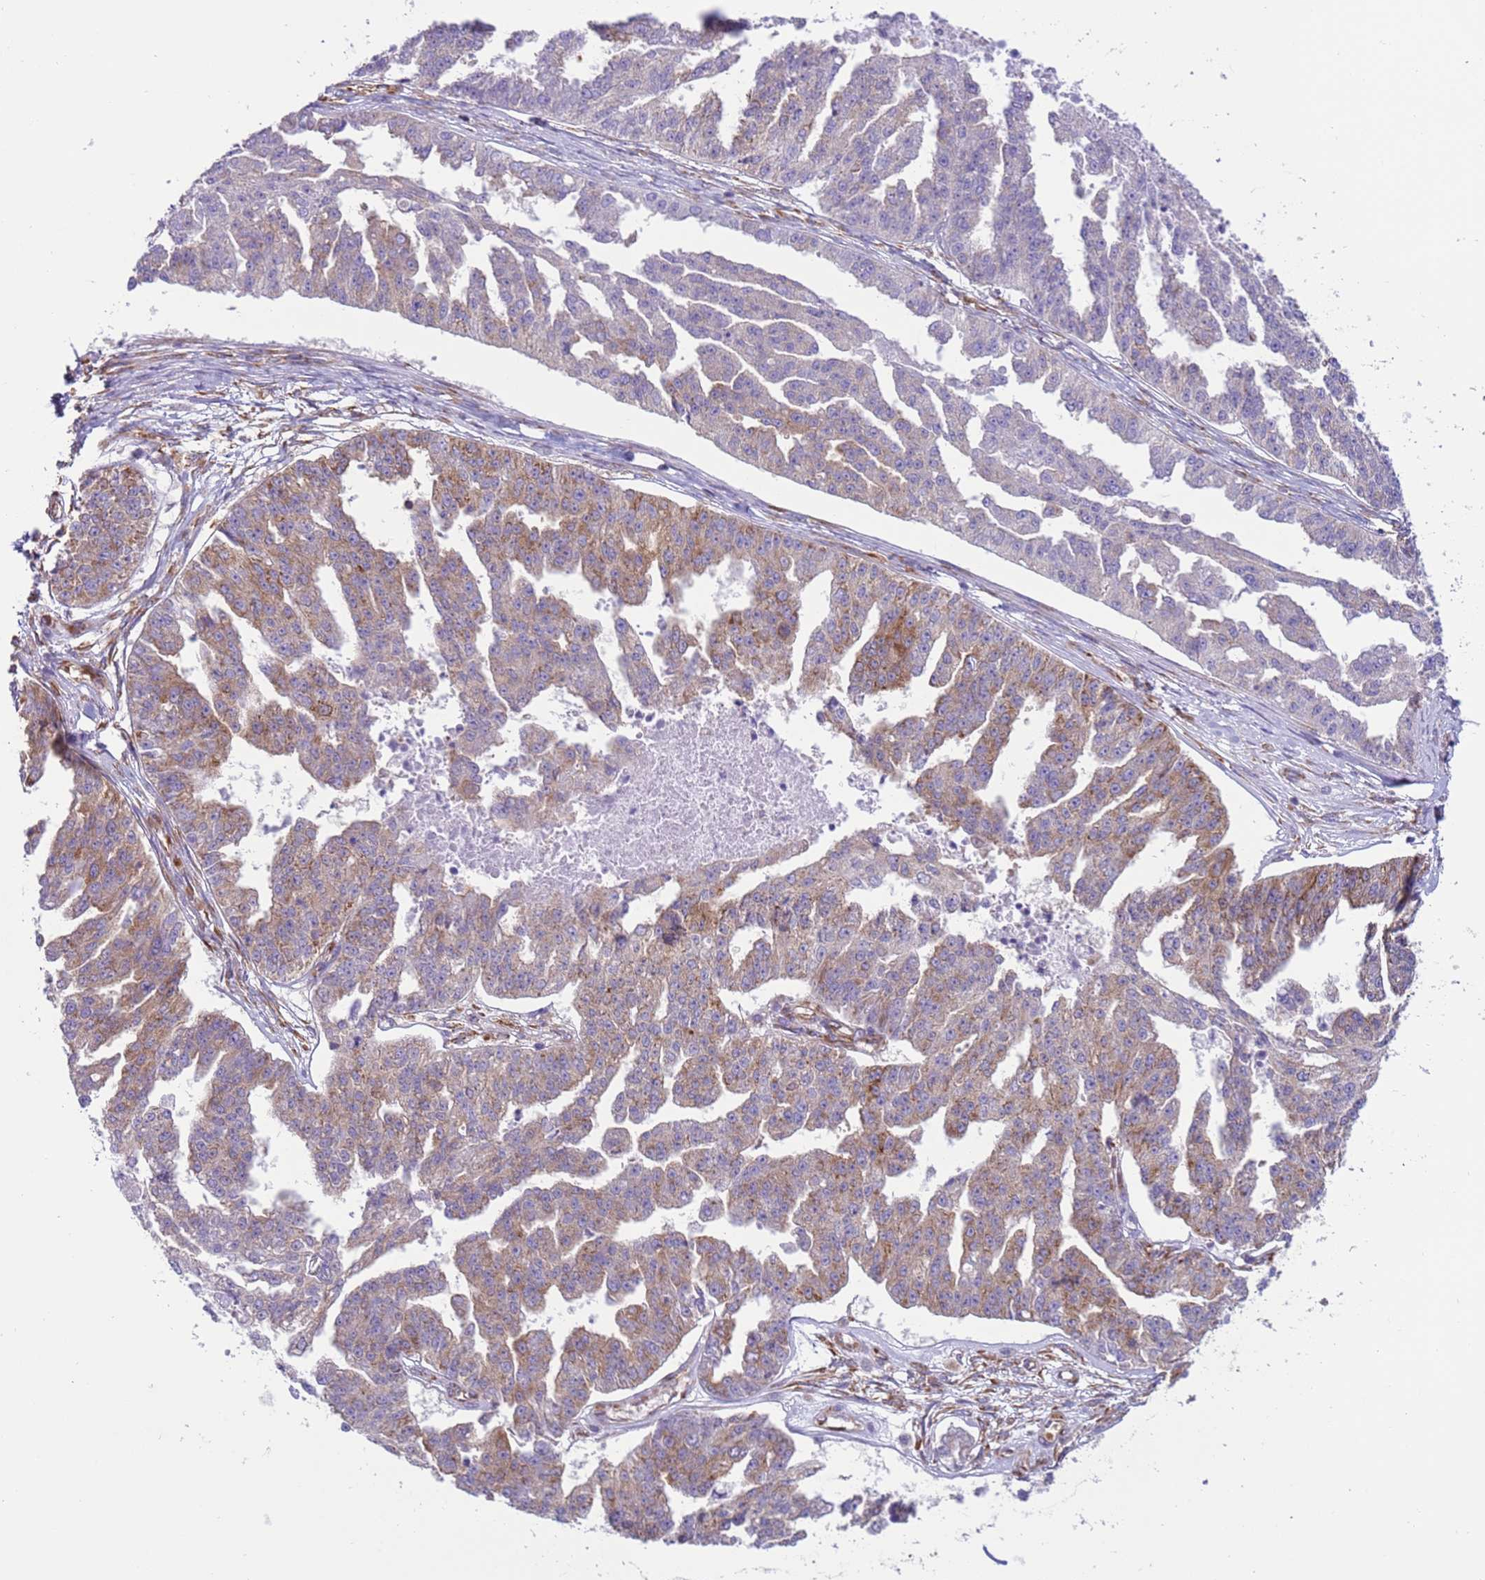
{"staining": {"intensity": "moderate", "quantity": "<25%", "location": "cytoplasmic/membranous"}, "tissue": "ovarian cancer", "cell_type": "Tumor cells", "image_type": "cancer", "snomed": [{"axis": "morphology", "description": "Cystadenocarcinoma, serous, NOS"}, {"axis": "topography", "description": "Ovary"}], "caption": "A photomicrograph showing moderate cytoplasmic/membranous positivity in approximately <25% of tumor cells in serous cystadenocarcinoma (ovarian), as visualized by brown immunohistochemical staining.", "gene": "VARS1", "patient": {"sex": "female", "age": 58}}